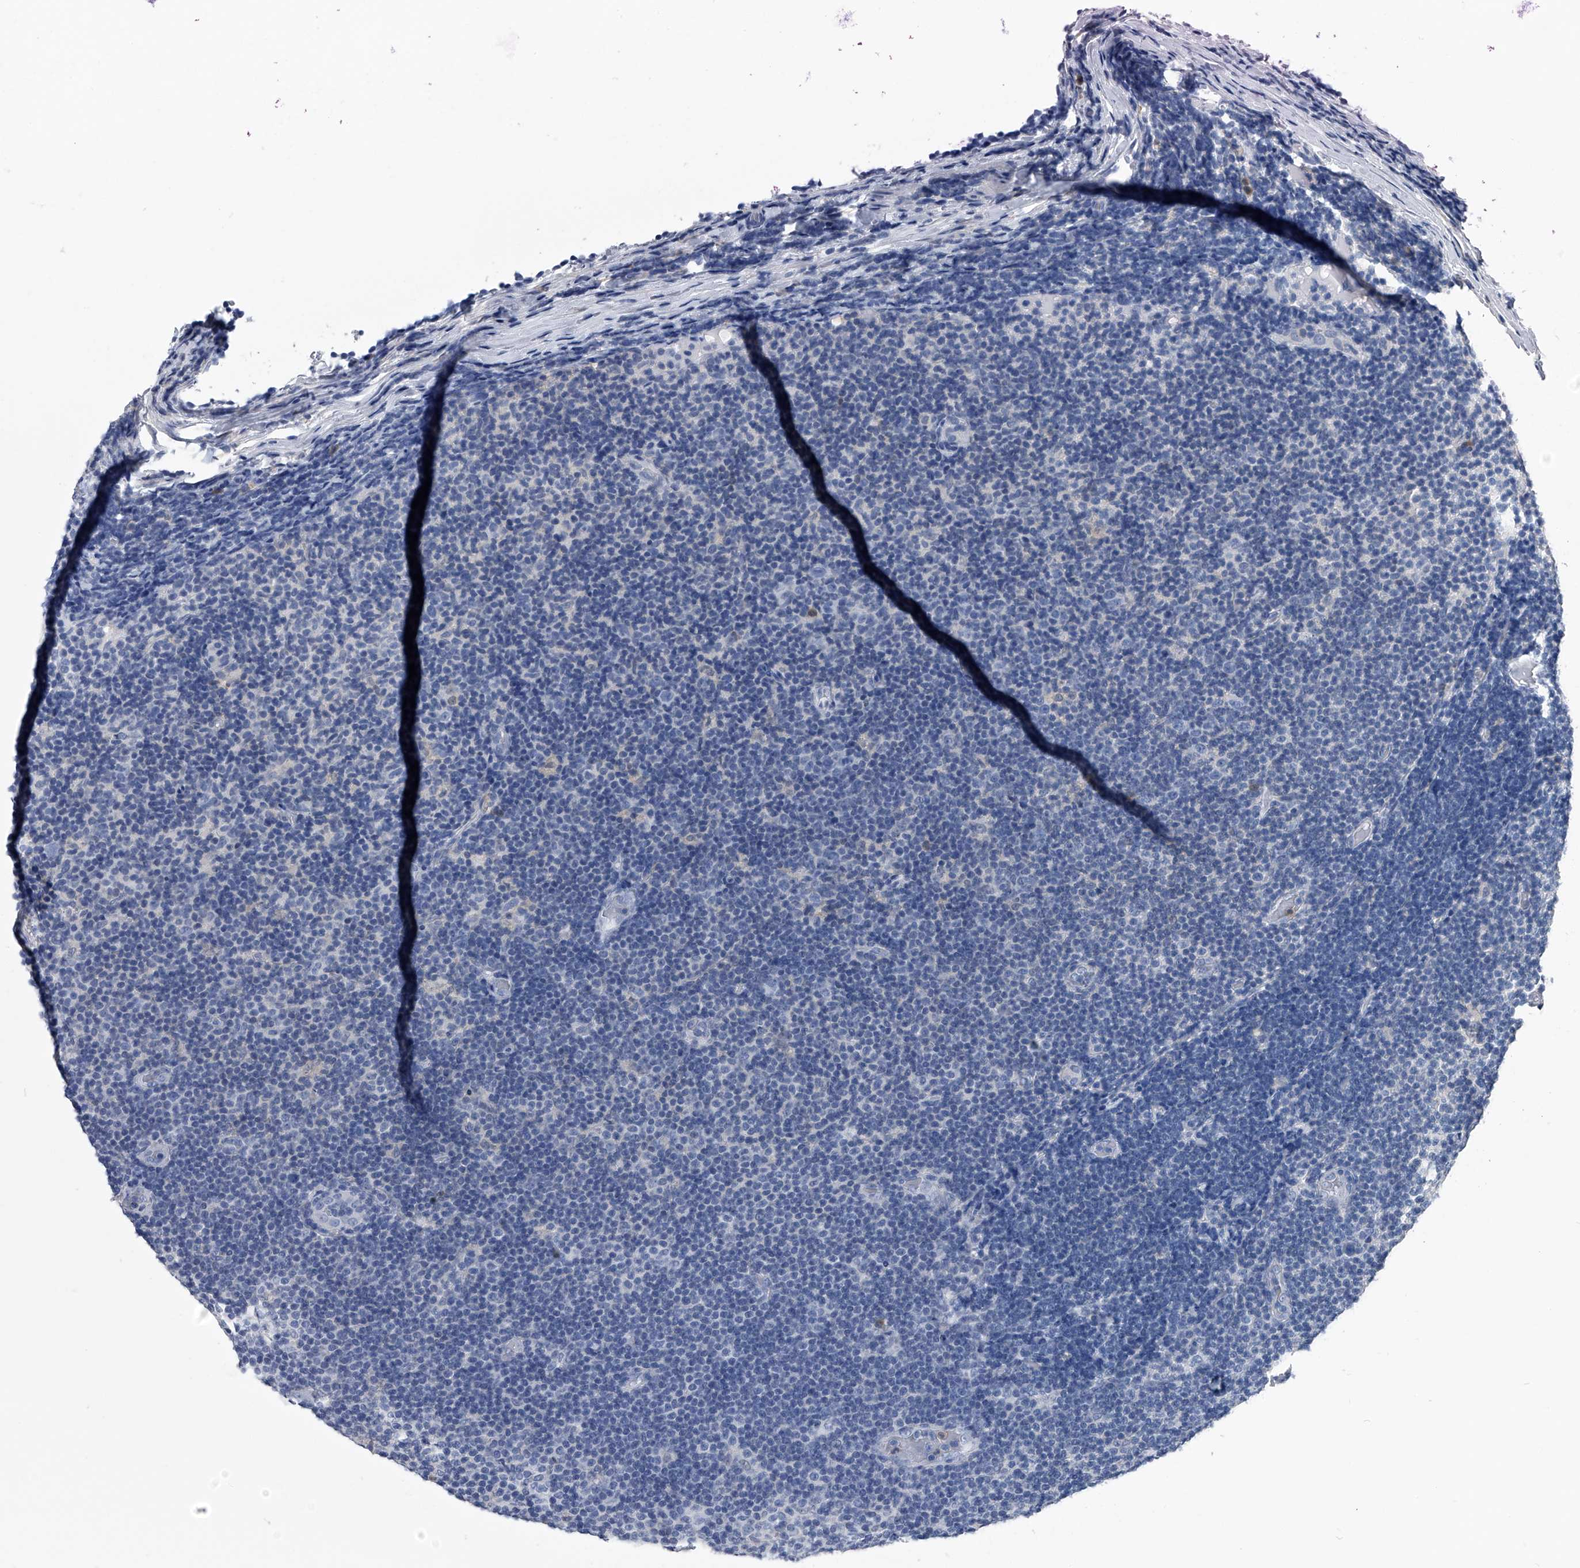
{"staining": {"intensity": "negative", "quantity": "none", "location": "none"}, "tissue": "lymphoma", "cell_type": "Tumor cells", "image_type": "cancer", "snomed": [{"axis": "morphology", "description": "Malignant lymphoma, non-Hodgkin's type, Low grade"}, {"axis": "topography", "description": "Lymph node"}], "caption": "There is no significant staining in tumor cells of lymphoma.", "gene": "PDXK", "patient": {"sex": "male", "age": 83}}